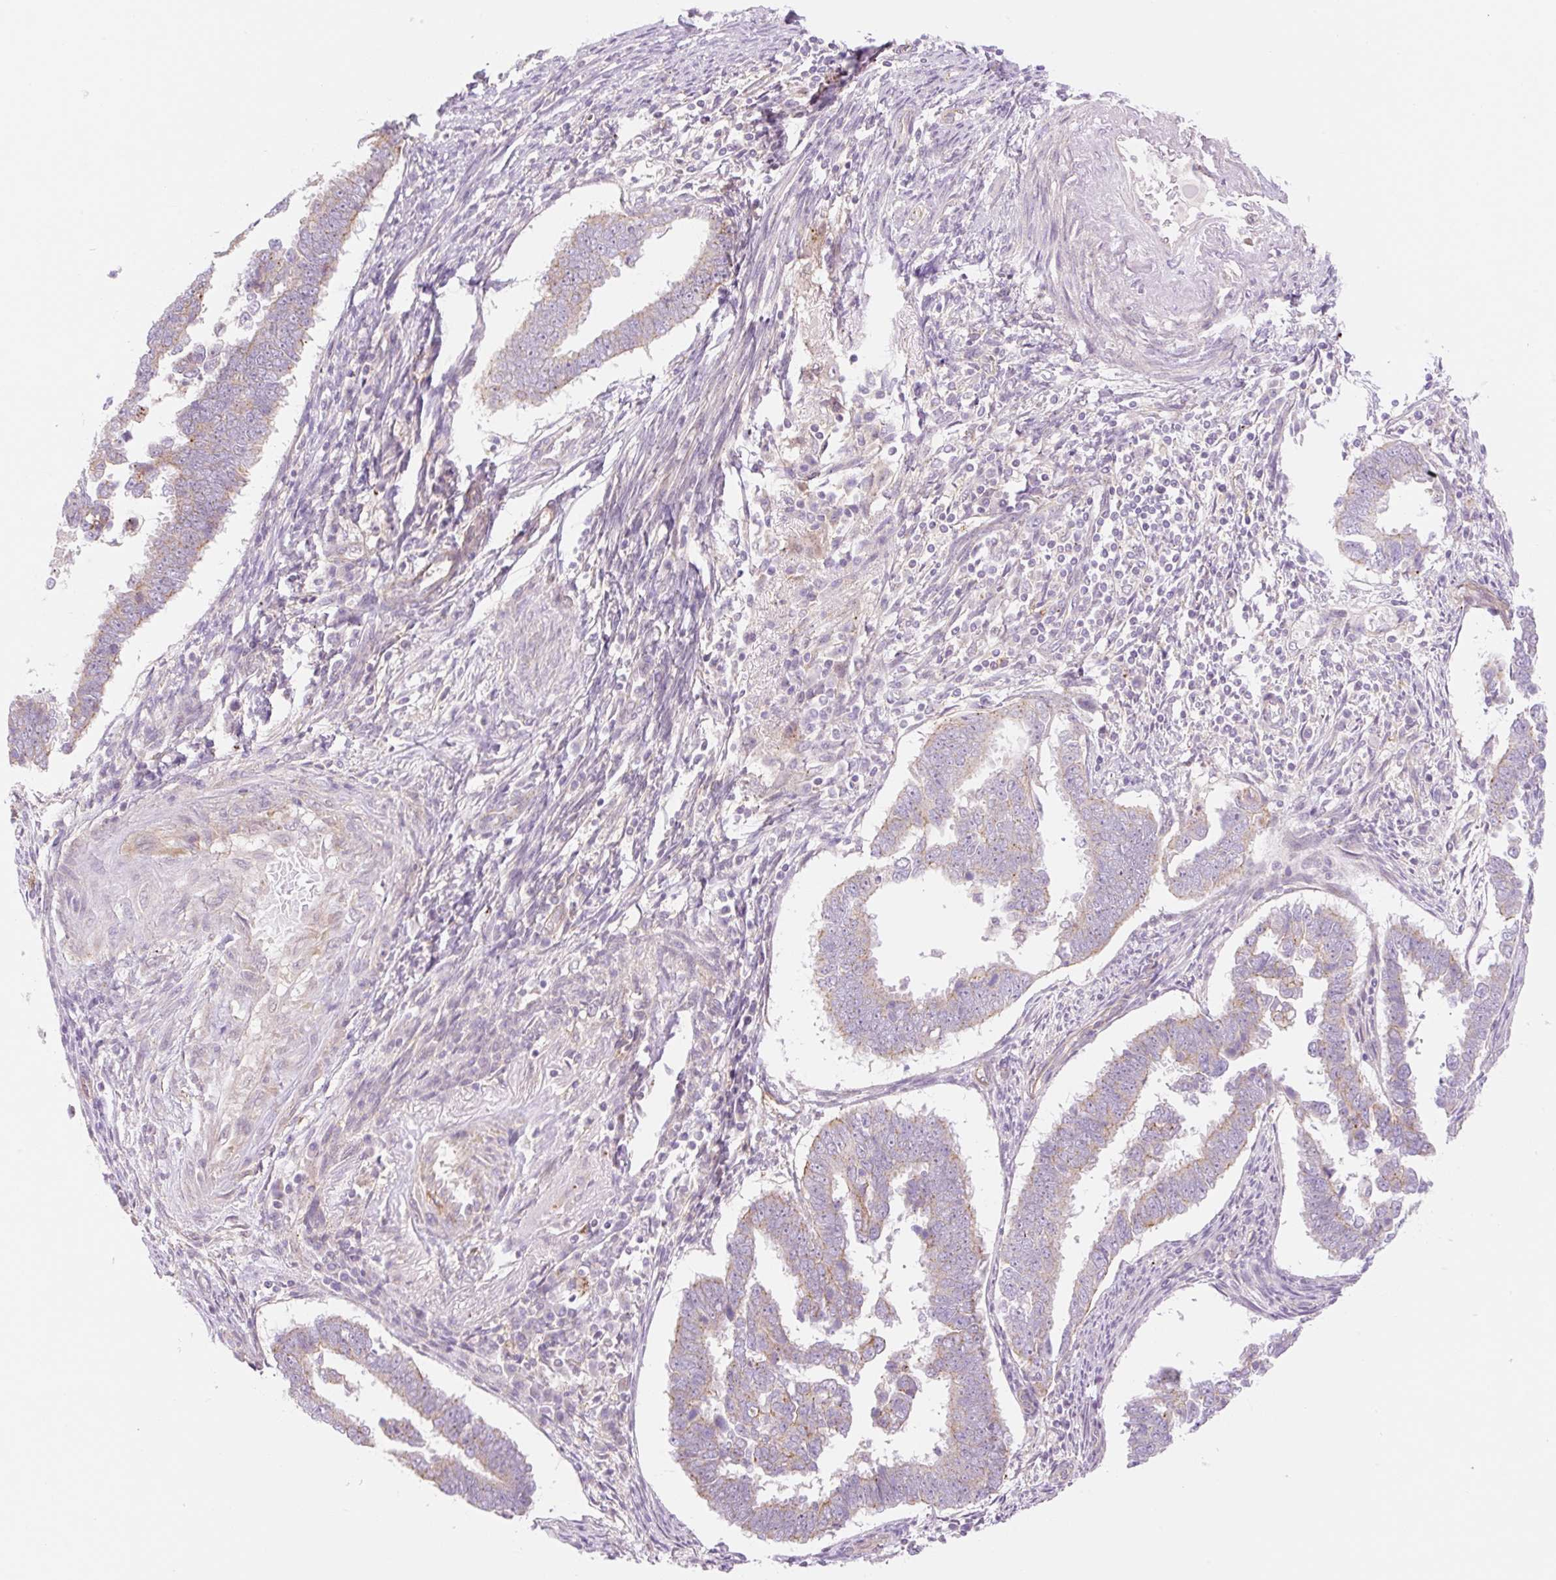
{"staining": {"intensity": "negative", "quantity": "none", "location": "none"}, "tissue": "endometrial cancer", "cell_type": "Tumor cells", "image_type": "cancer", "snomed": [{"axis": "morphology", "description": "Adenocarcinoma, NOS"}, {"axis": "topography", "description": "Endometrium"}], "caption": "A high-resolution photomicrograph shows immunohistochemistry (IHC) staining of endometrial cancer (adenocarcinoma), which reveals no significant staining in tumor cells.", "gene": "NLRP5", "patient": {"sex": "female", "age": 75}}